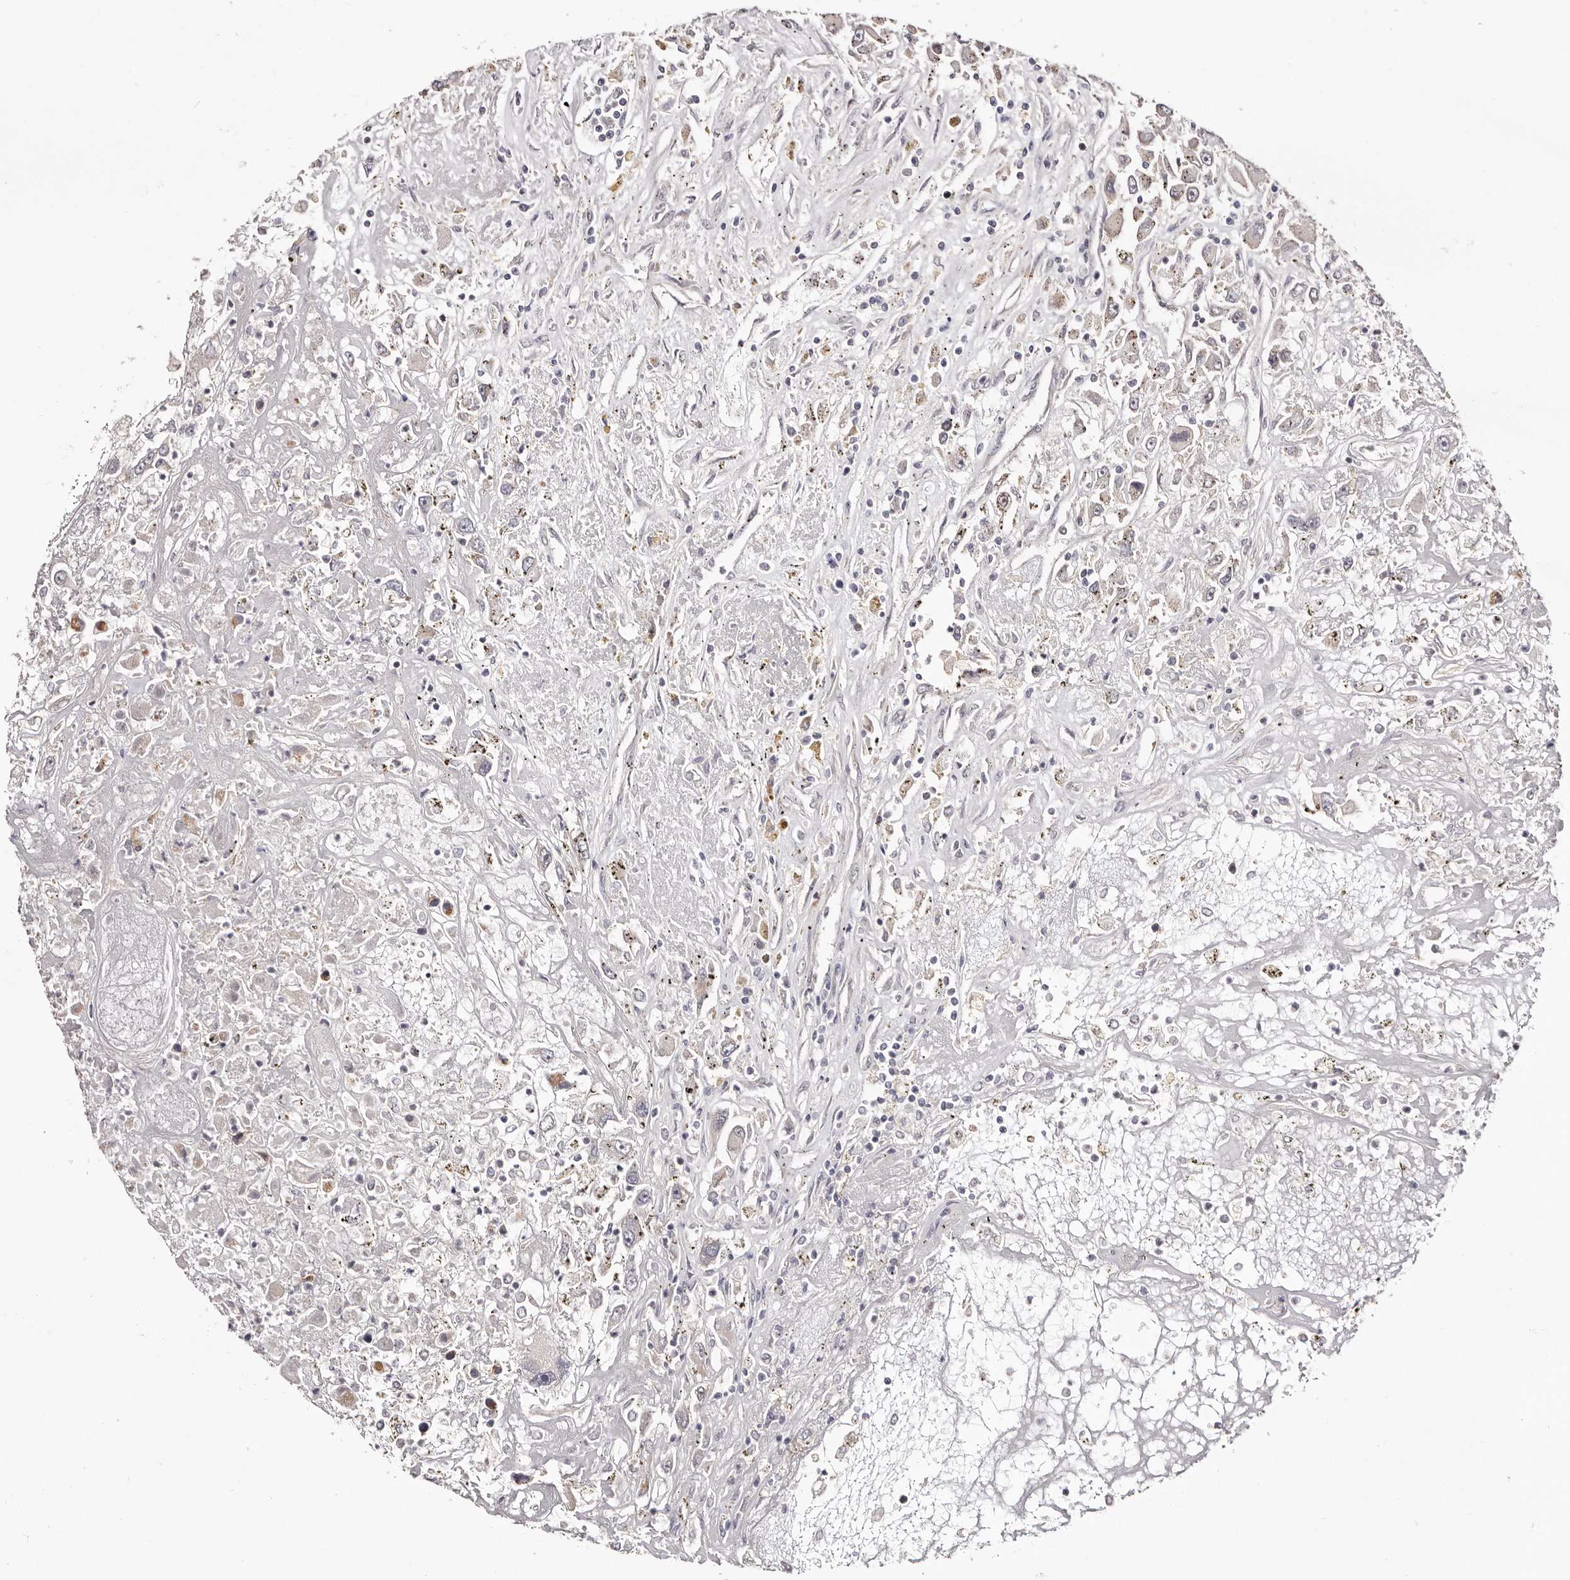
{"staining": {"intensity": "negative", "quantity": "none", "location": "none"}, "tissue": "renal cancer", "cell_type": "Tumor cells", "image_type": "cancer", "snomed": [{"axis": "morphology", "description": "Adenocarcinoma, NOS"}, {"axis": "topography", "description": "Kidney"}], "caption": "Immunohistochemistry (IHC) histopathology image of neoplastic tissue: renal adenocarcinoma stained with DAB (3,3'-diaminobenzidine) displays no significant protein staining in tumor cells.", "gene": "EGR3", "patient": {"sex": "female", "age": 52}}